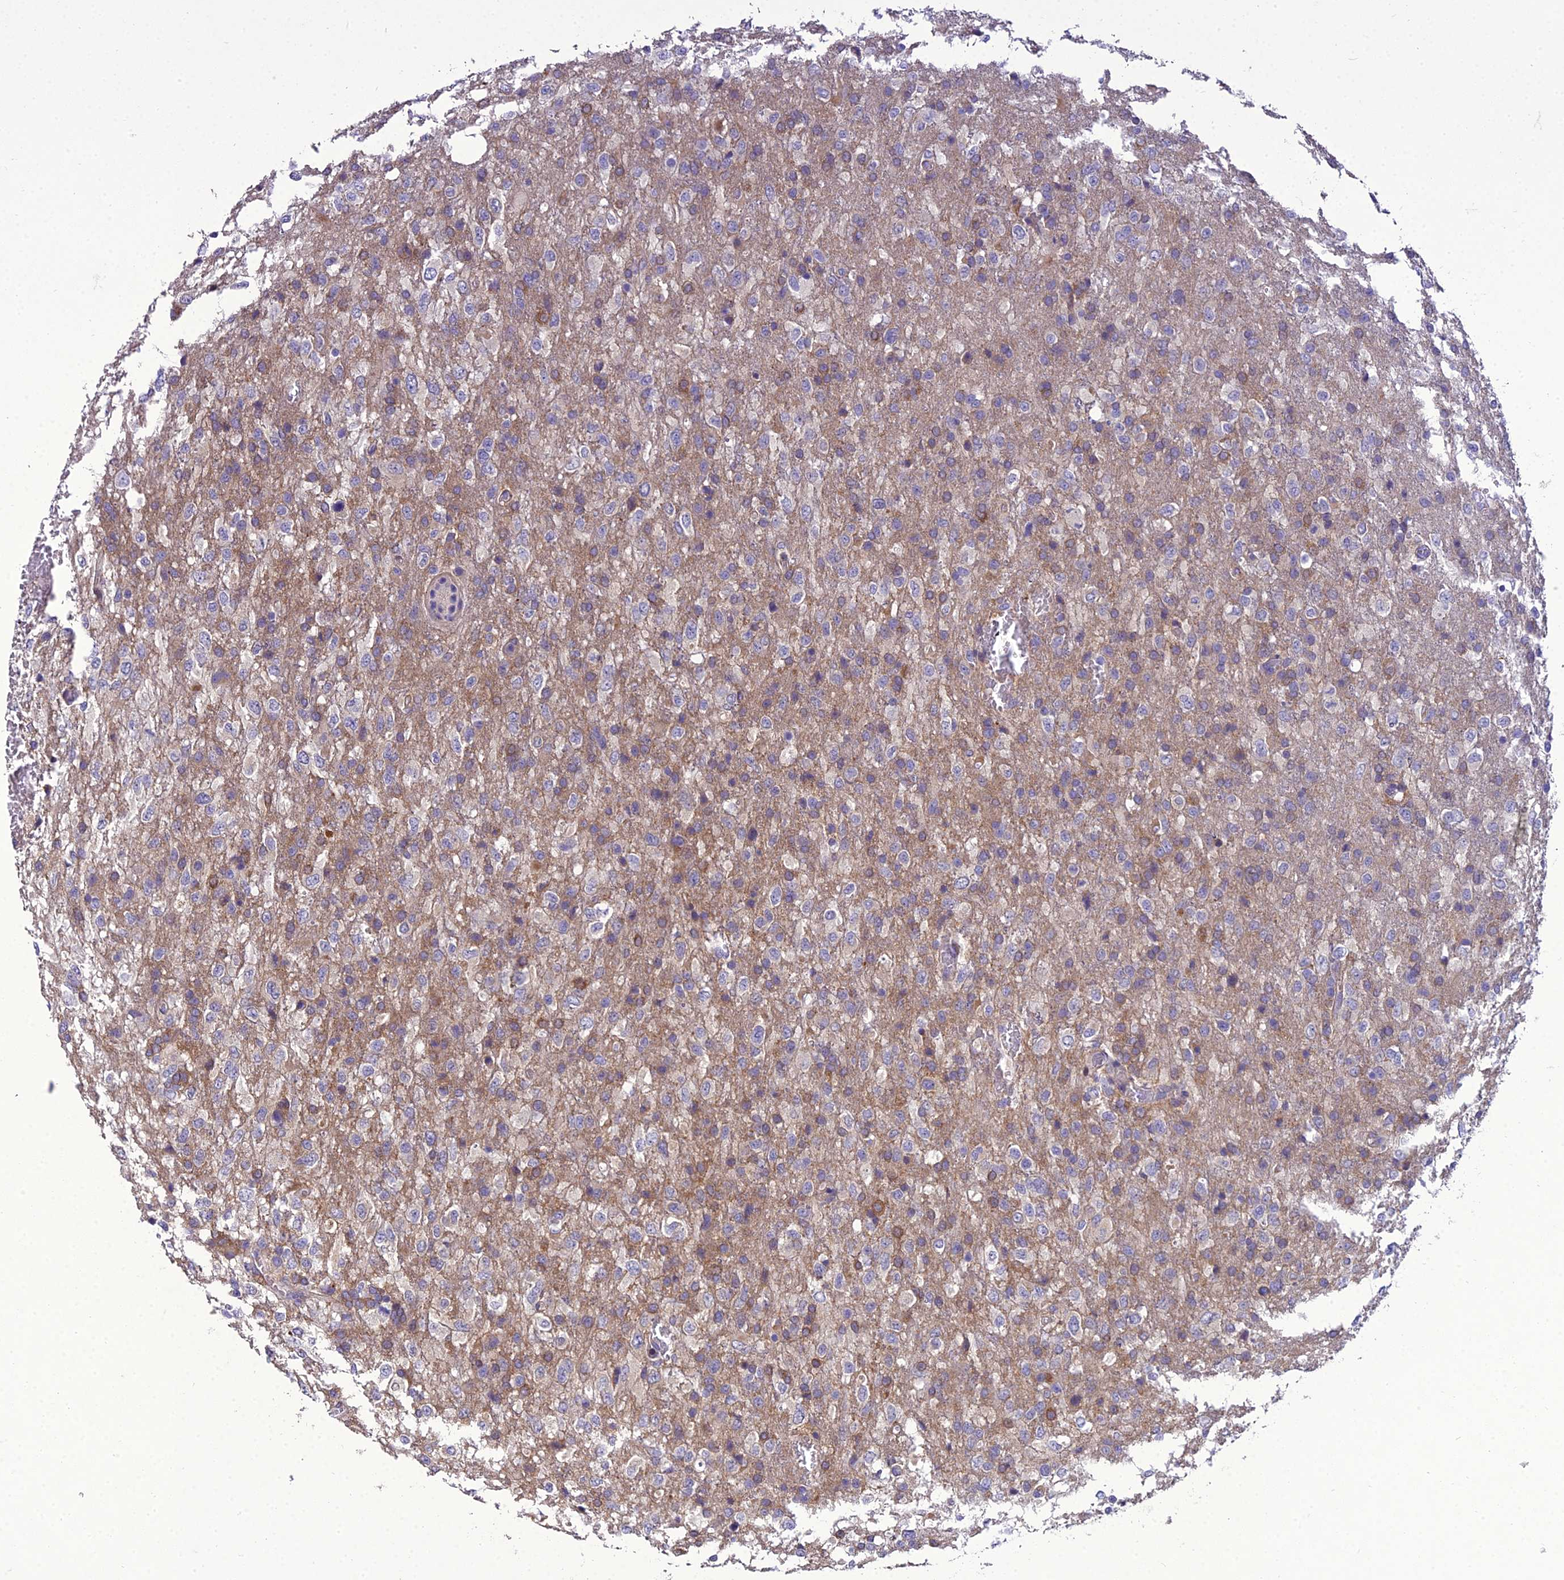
{"staining": {"intensity": "moderate", "quantity": "<25%", "location": "cytoplasmic/membranous"}, "tissue": "glioma", "cell_type": "Tumor cells", "image_type": "cancer", "snomed": [{"axis": "morphology", "description": "Glioma, malignant, High grade"}, {"axis": "topography", "description": "Brain"}], "caption": "Malignant glioma (high-grade) stained for a protein (brown) shows moderate cytoplasmic/membranous positive positivity in approximately <25% of tumor cells.", "gene": "ADIPOR2", "patient": {"sex": "female", "age": 74}}